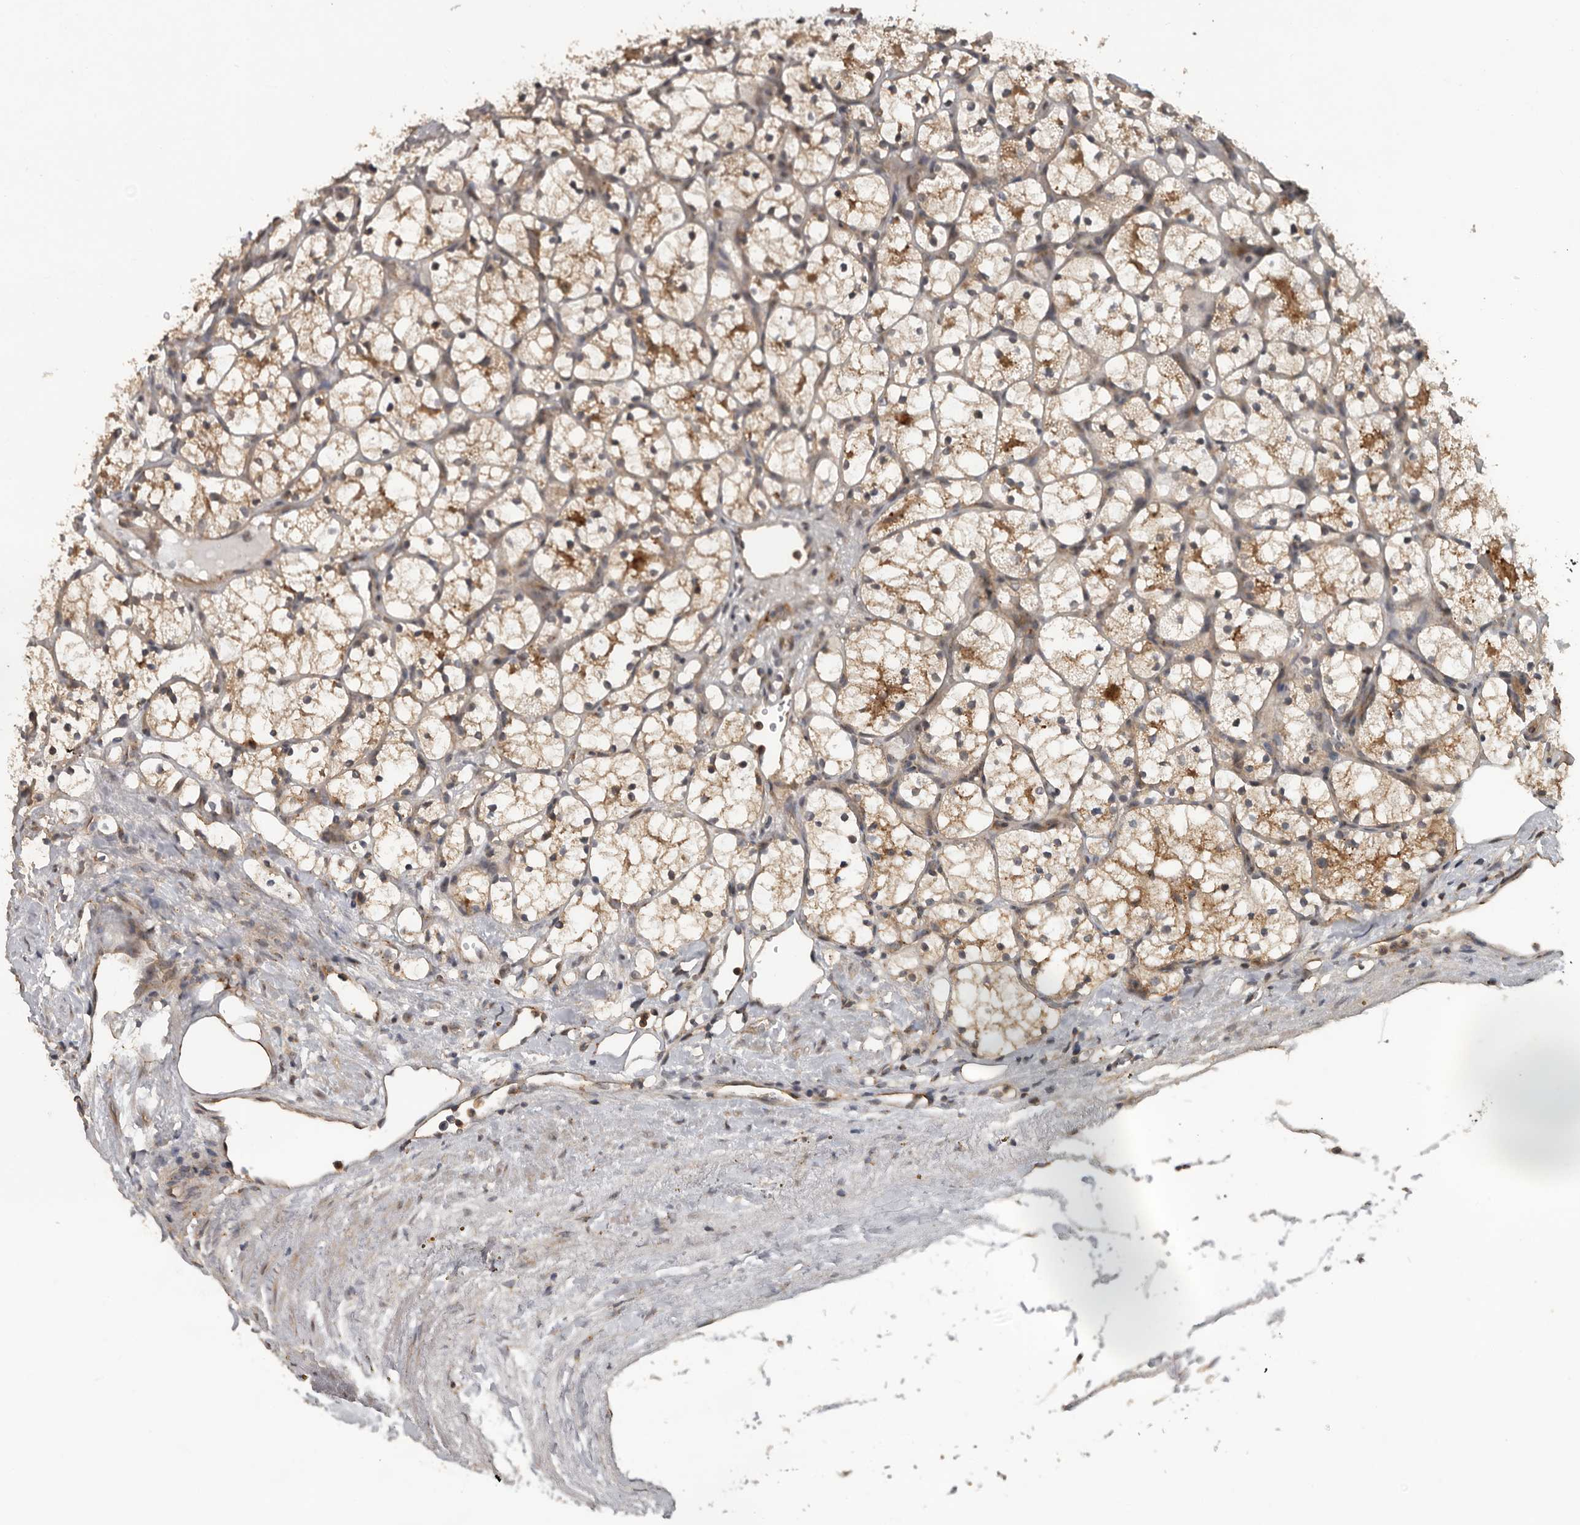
{"staining": {"intensity": "moderate", "quantity": ">75%", "location": "cytoplasmic/membranous"}, "tissue": "renal cancer", "cell_type": "Tumor cells", "image_type": "cancer", "snomed": [{"axis": "morphology", "description": "Adenocarcinoma, NOS"}, {"axis": "topography", "description": "Kidney"}], "caption": "Immunohistochemistry photomicrograph of human renal adenocarcinoma stained for a protein (brown), which displays medium levels of moderate cytoplasmic/membranous staining in about >75% of tumor cells.", "gene": "CEP350", "patient": {"sex": "female", "age": 69}}